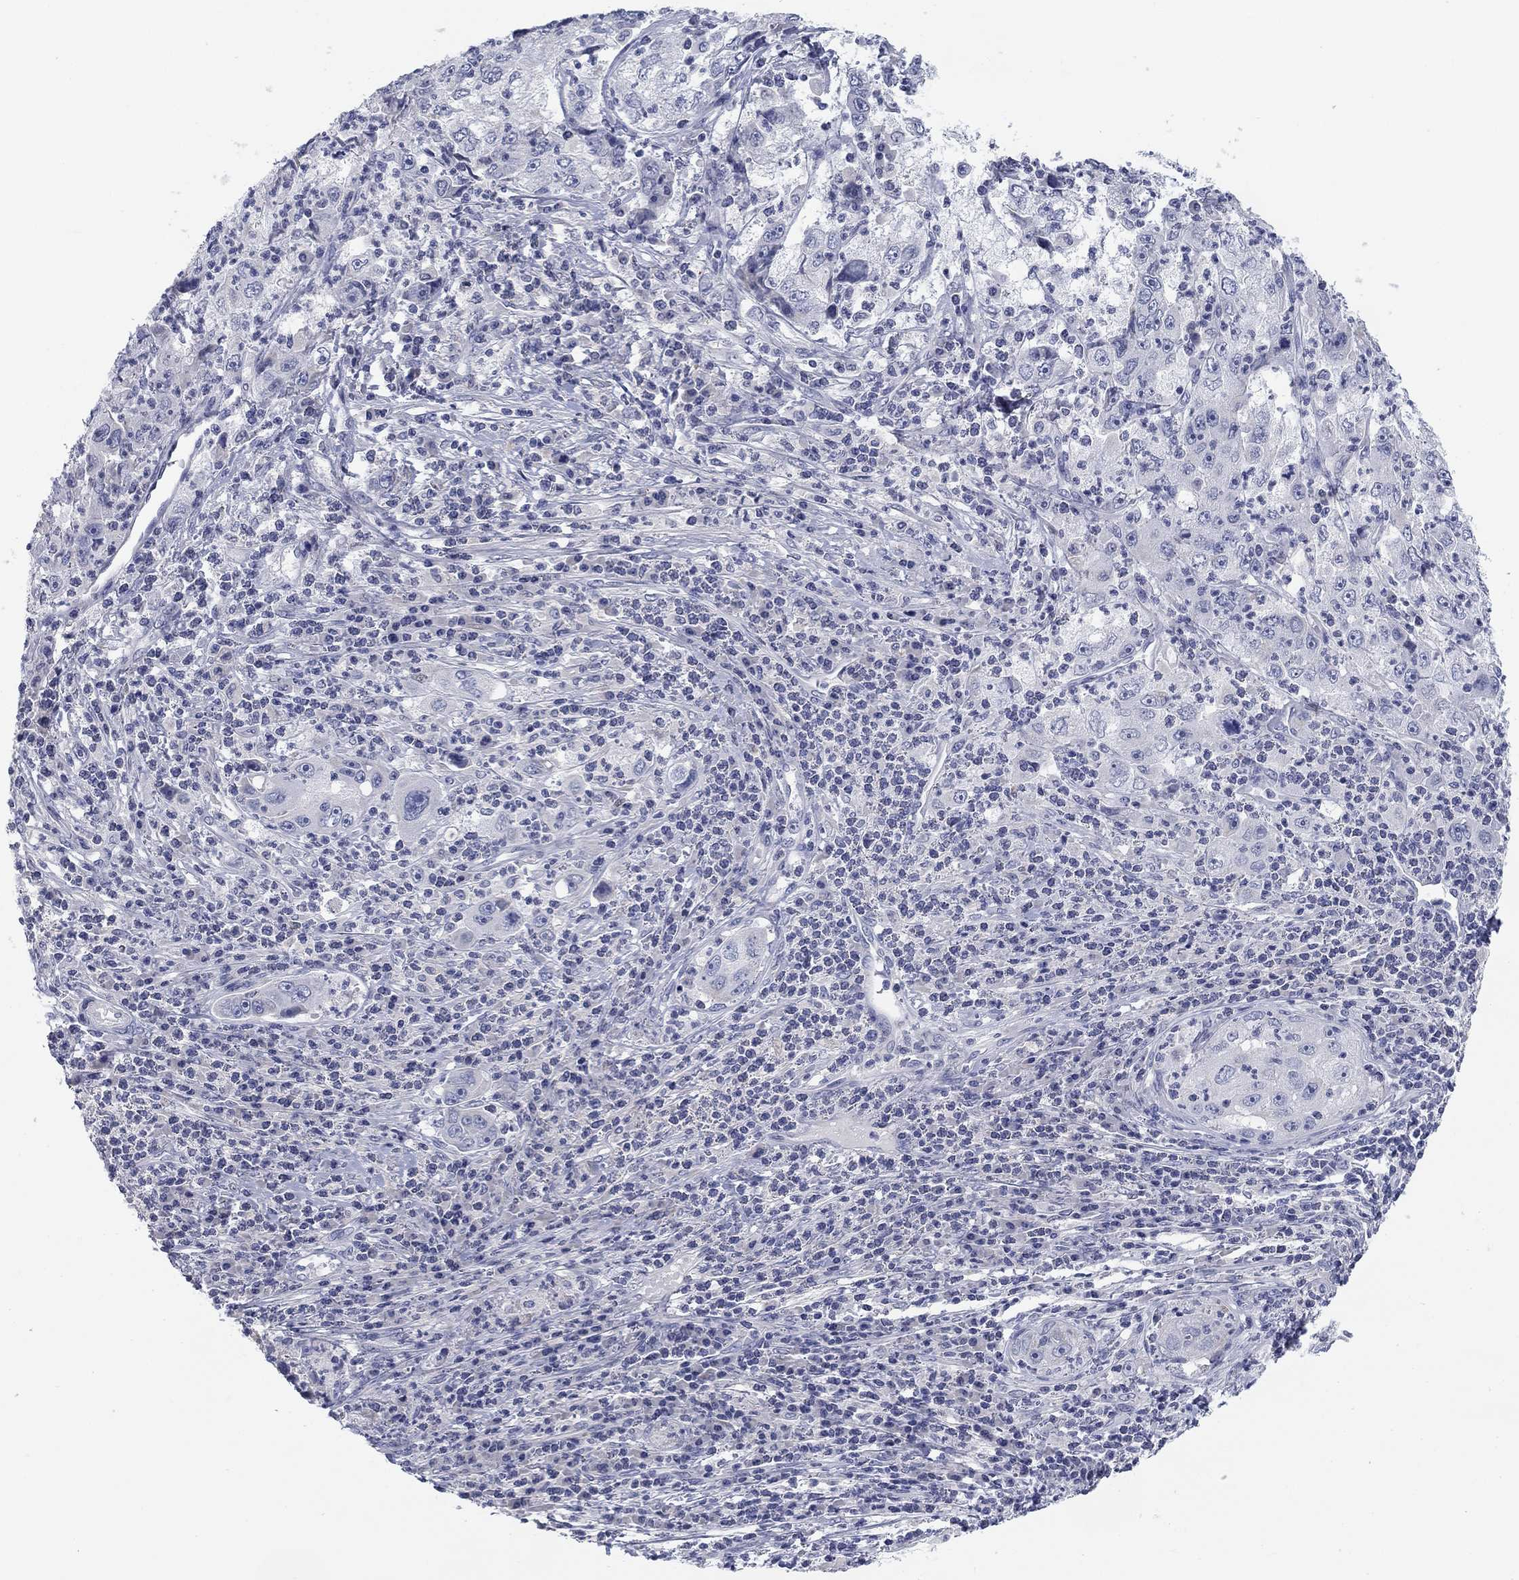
{"staining": {"intensity": "negative", "quantity": "none", "location": "none"}, "tissue": "cervical cancer", "cell_type": "Tumor cells", "image_type": "cancer", "snomed": [{"axis": "morphology", "description": "Squamous cell carcinoma, NOS"}, {"axis": "topography", "description": "Cervix"}], "caption": "DAB immunohistochemical staining of human squamous cell carcinoma (cervical) reveals no significant staining in tumor cells.", "gene": "CALB1", "patient": {"sex": "female", "age": 36}}